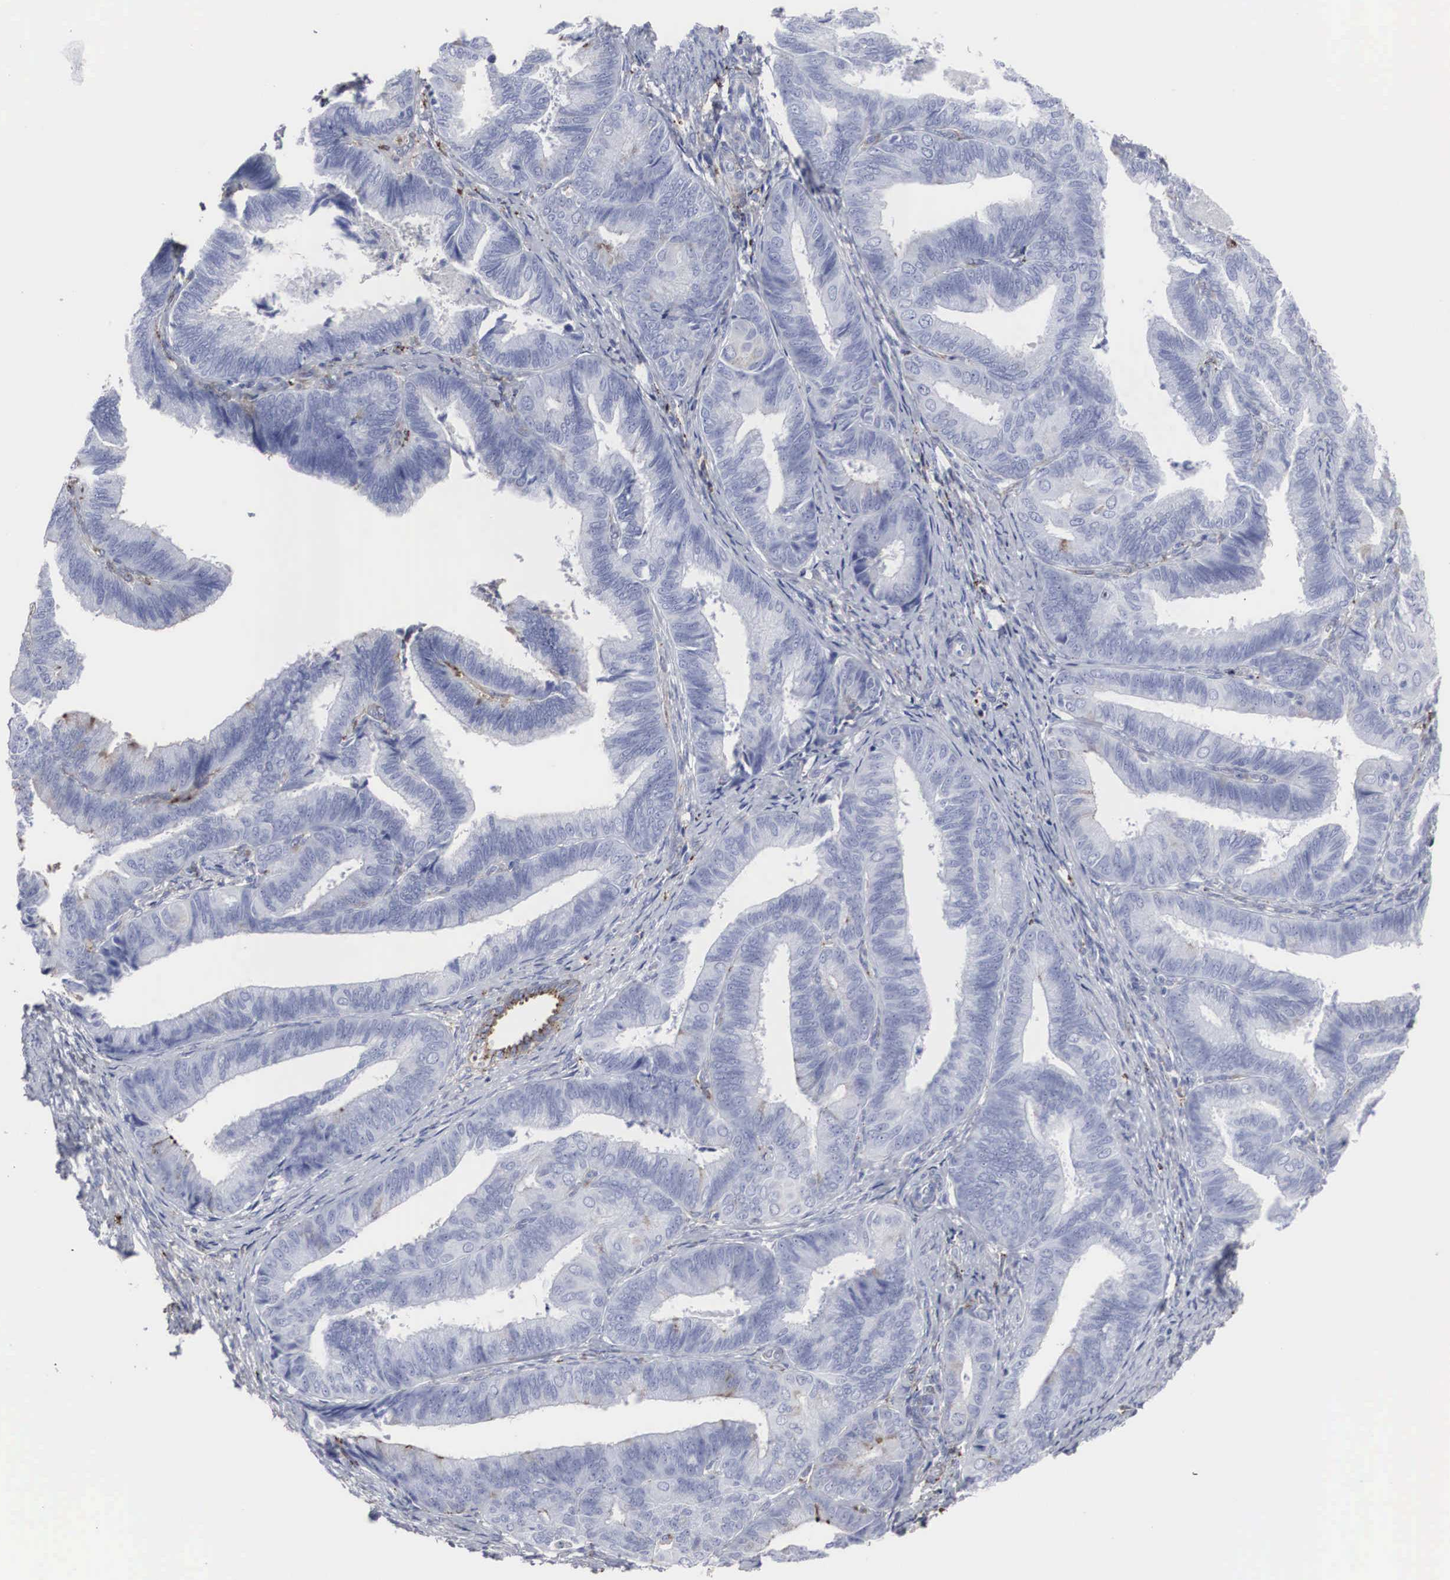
{"staining": {"intensity": "negative", "quantity": "none", "location": "none"}, "tissue": "endometrial cancer", "cell_type": "Tumor cells", "image_type": "cancer", "snomed": [{"axis": "morphology", "description": "Adenocarcinoma, NOS"}, {"axis": "topography", "description": "Endometrium"}], "caption": "A histopathology image of adenocarcinoma (endometrial) stained for a protein exhibits no brown staining in tumor cells.", "gene": "LGALS3BP", "patient": {"sex": "female", "age": 63}}